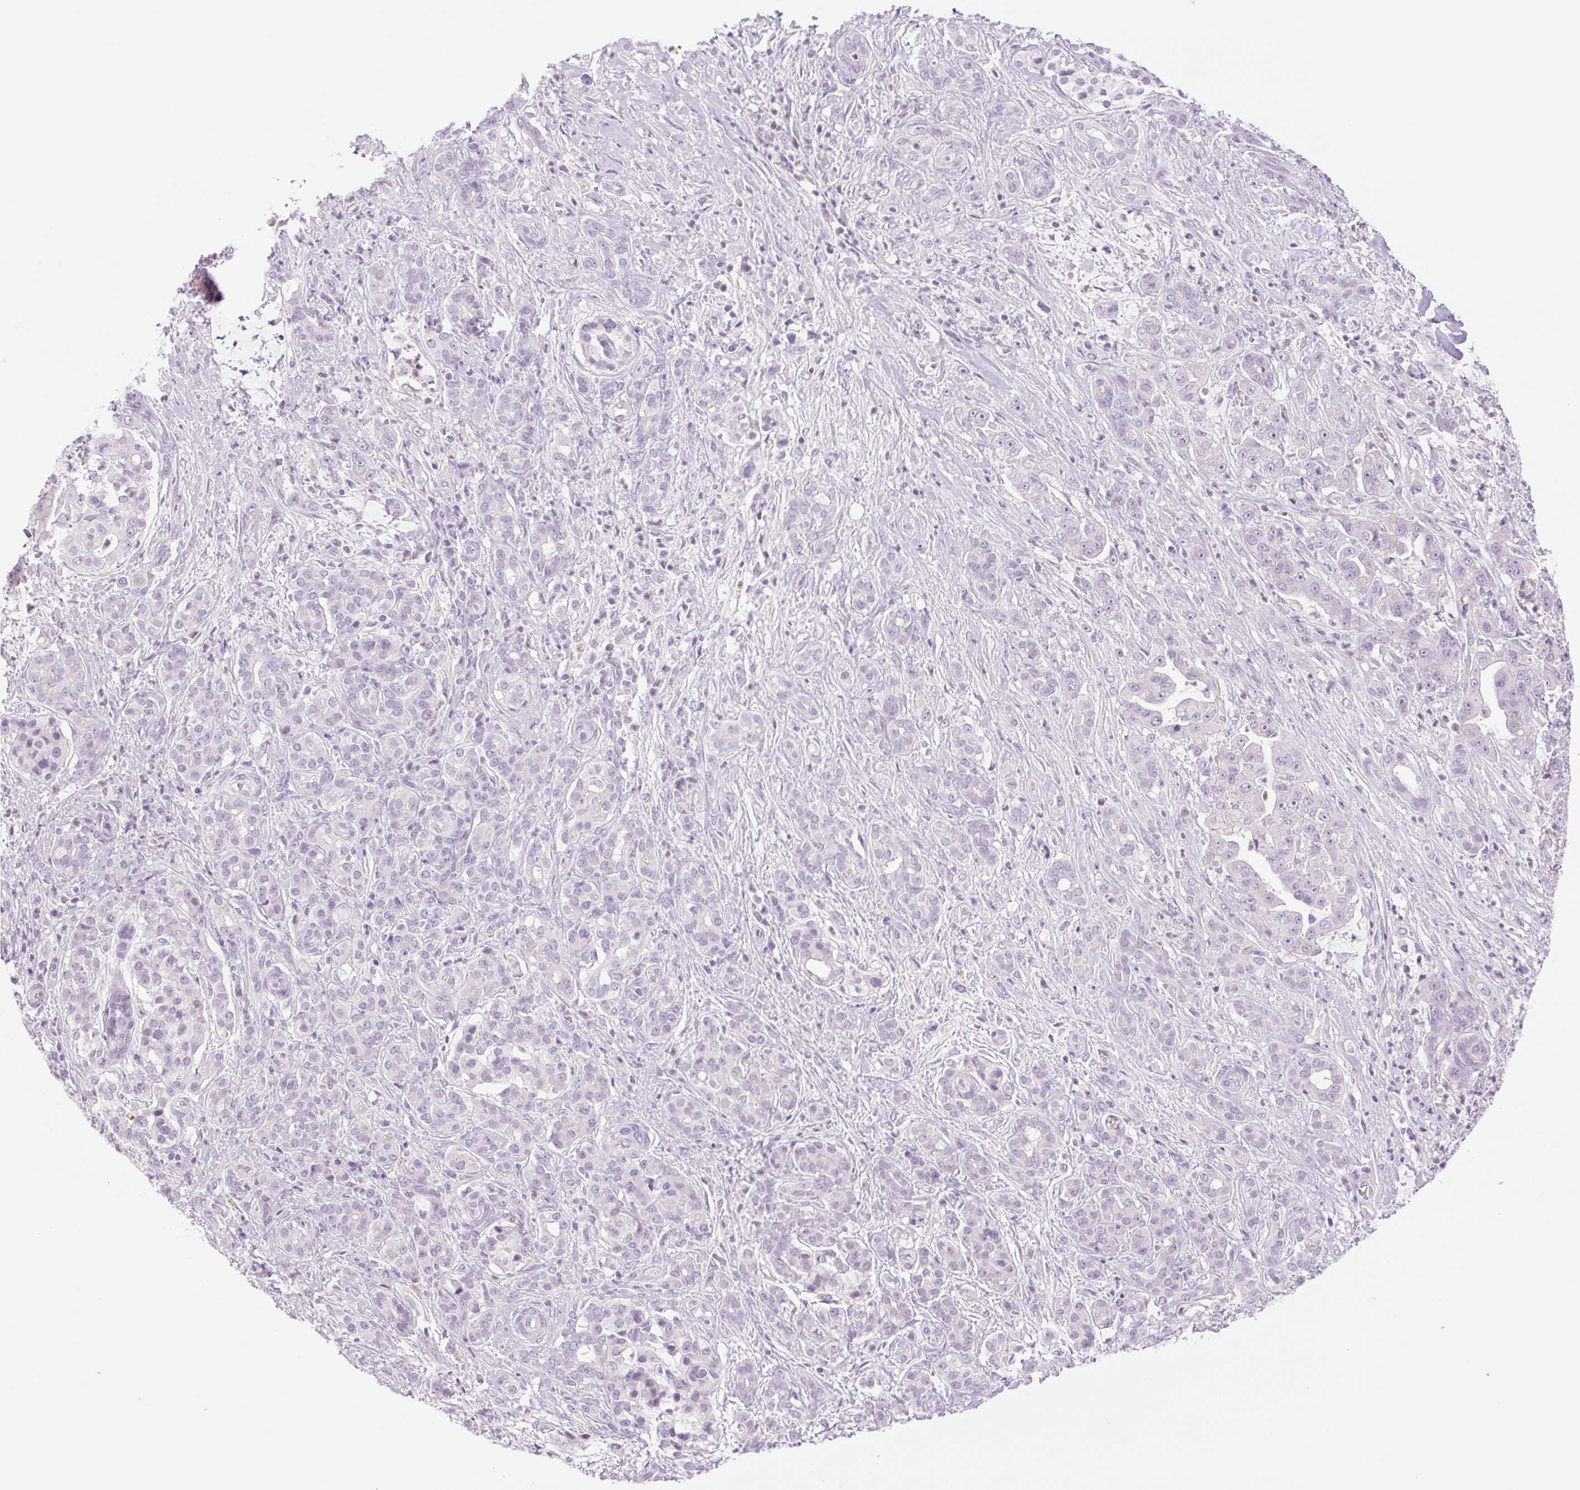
{"staining": {"intensity": "negative", "quantity": "none", "location": "none"}, "tissue": "pancreatic cancer", "cell_type": "Tumor cells", "image_type": "cancer", "snomed": [{"axis": "morphology", "description": "Adenocarcinoma, NOS"}, {"axis": "topography", "description": "Pancreas"}], "caption": "Pancreatic cancer was stained to show a protein in brown. There is no significant expression in tumor cells. Brightfield microscopy of immunohistochemistry stained with DAB (brown) and hematoxylin (blue), captured at high magnification.", "gene": "TBX15", "patient": {"sex": "male", "age": 57}}